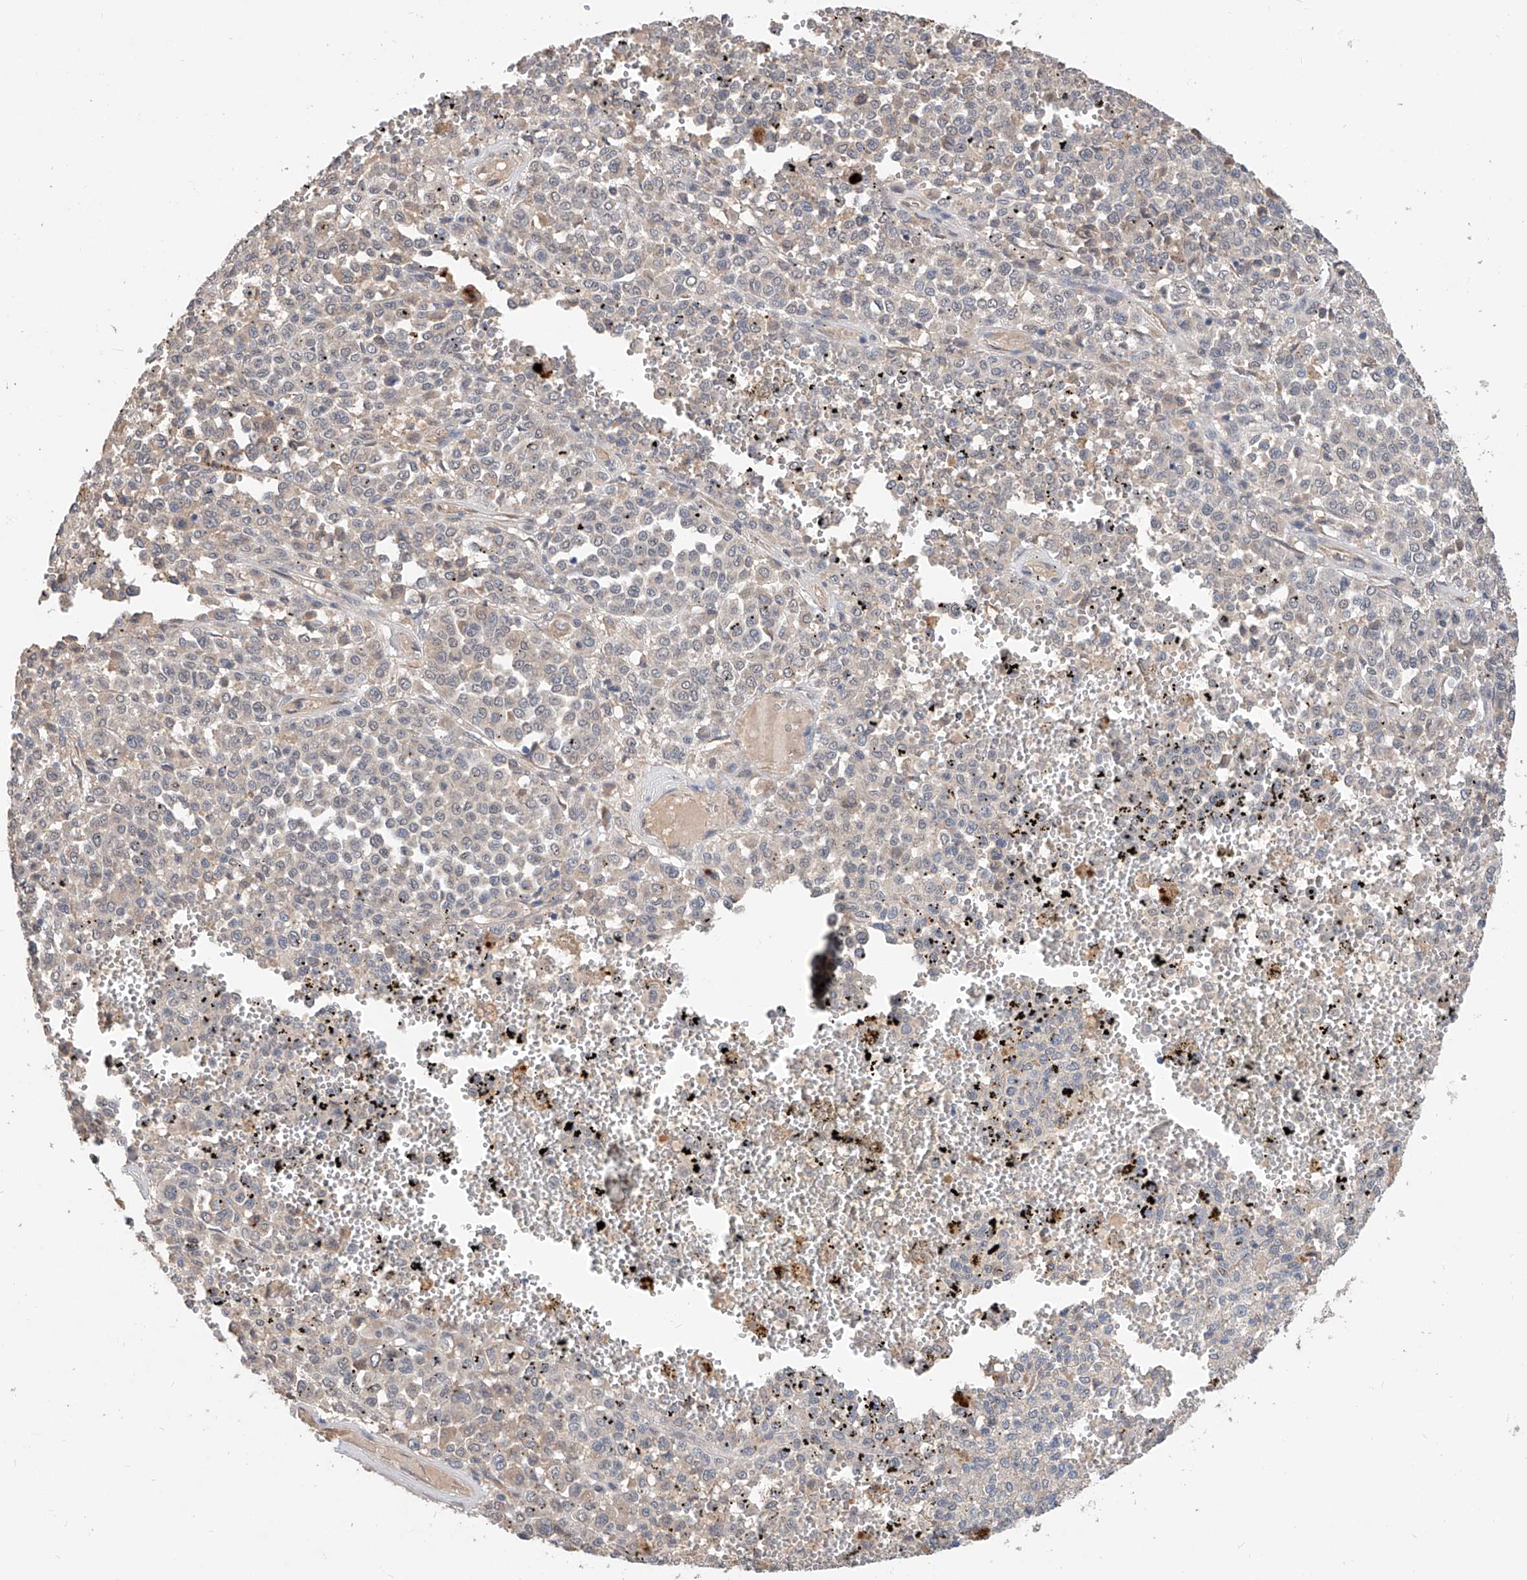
{"staining": {"intensity": "negative", "quantity": "none", "location": "none"}, "tissue": "melanoma", "cell_type": "Tumor cells", "image_type": "cancer", "snomed": [{"axis": "morphology", "description": "Malignant melanoma, Metastatic site"}, {"axis": "topography", "description": "Pancreas"}], "caption": "Melanoma was stained to show a protein in brown. There is no significant expression in tumor cells.", "gene": "CARMIL3", "patient": {"sex": "female", "age": 30}}